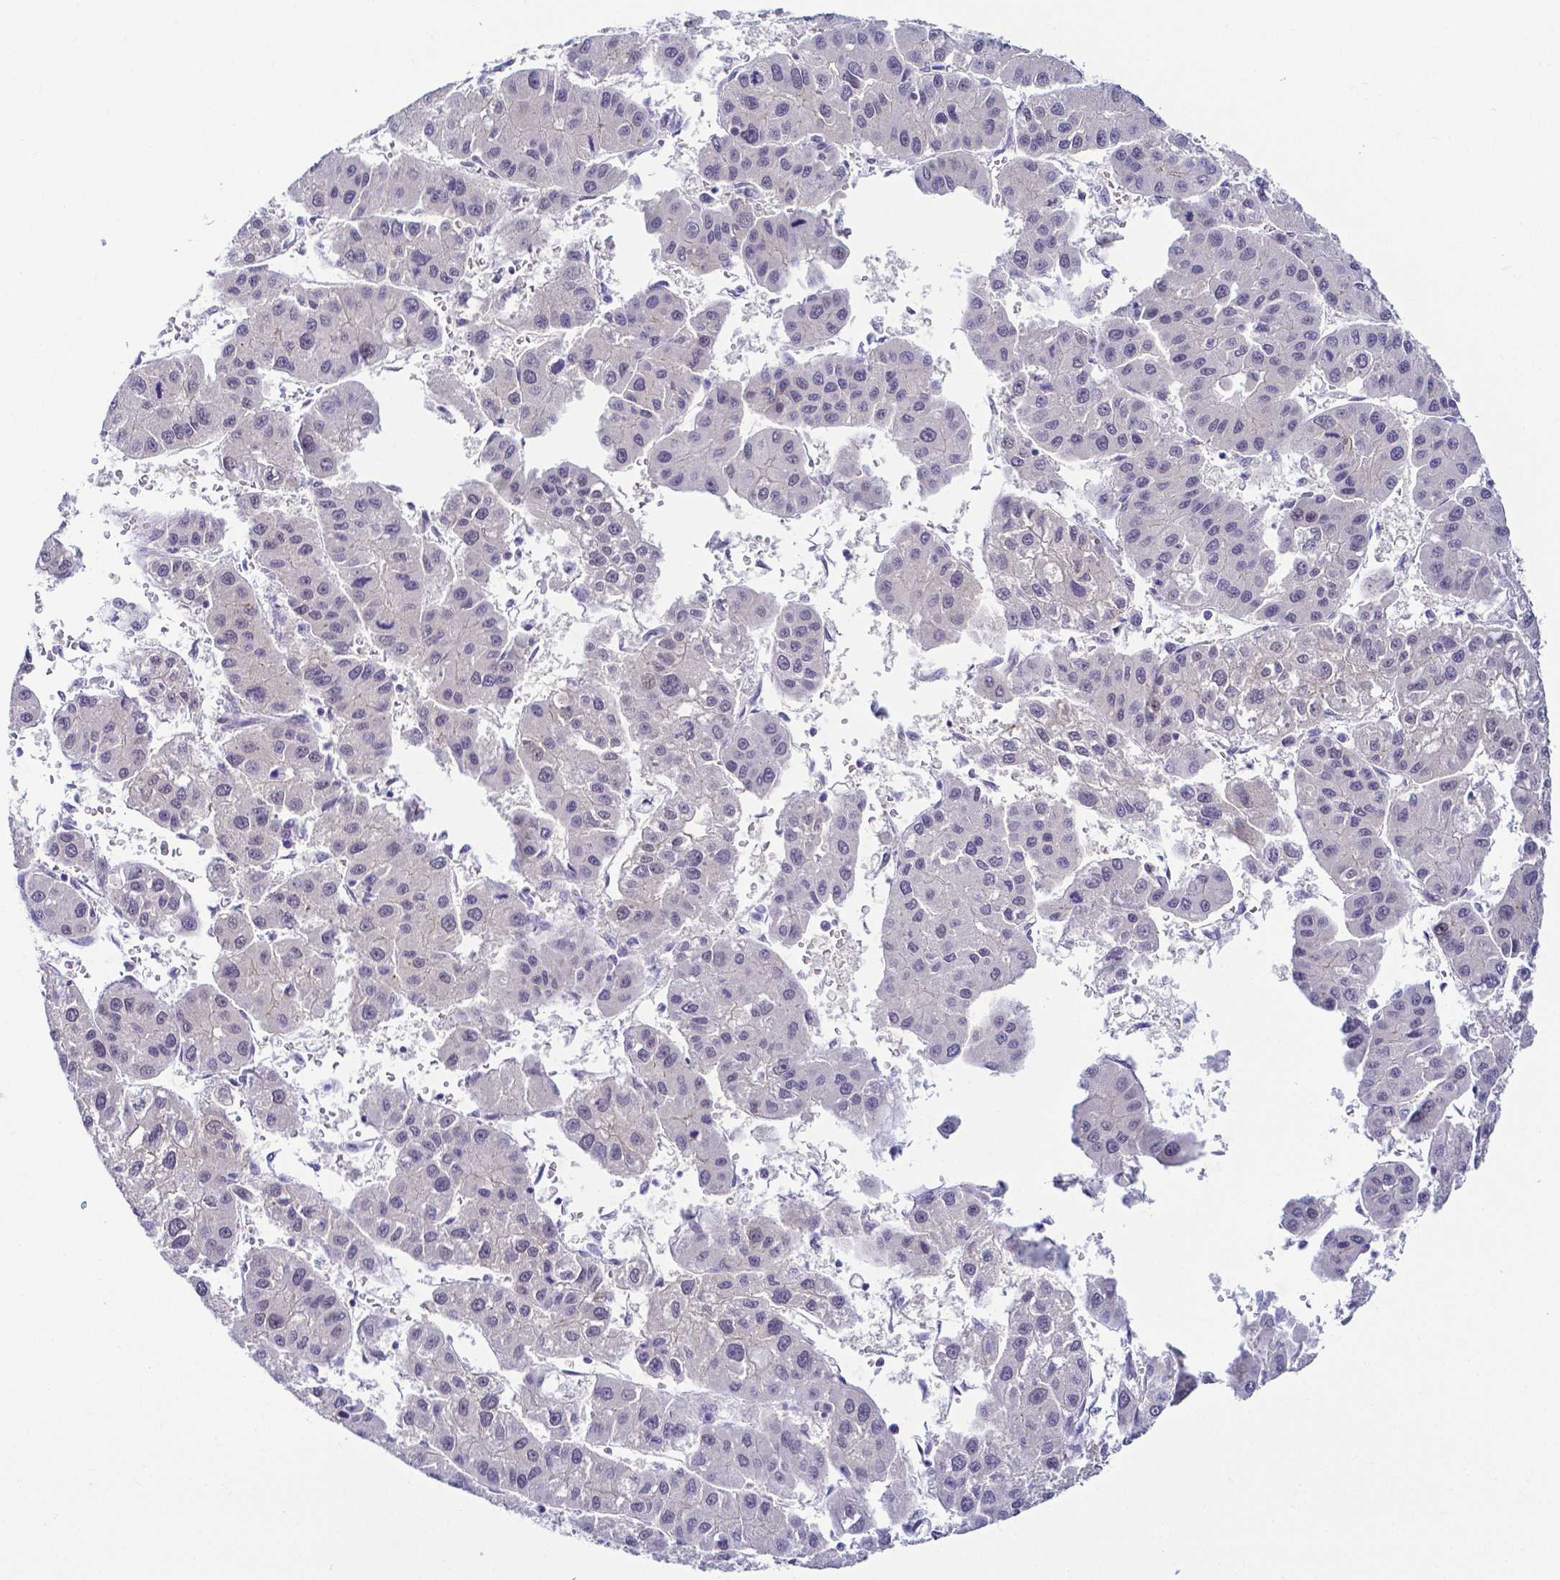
{"staining": {"intensity": "negative", "quantity": "none", "location": "none"}, "tissue": "liver cancer", "cell_type": "Tumor cells", "image_type": "cancer", "snomed": [{"axis": "morphology", "description": "Carcinoma, Hepatocellular, NOS"}, {"axis": "topography", "description": "Liver"}], "caption": "Tumor cells show no significant staining in liver cancer. The staining is performed using DAB (3,3'-diaminobenzidine) brown chromogen with nuclei counter-stained in using hematoxylin.", "gene": "FAM83G", "patient": {"sex": "male", "age": 73}}